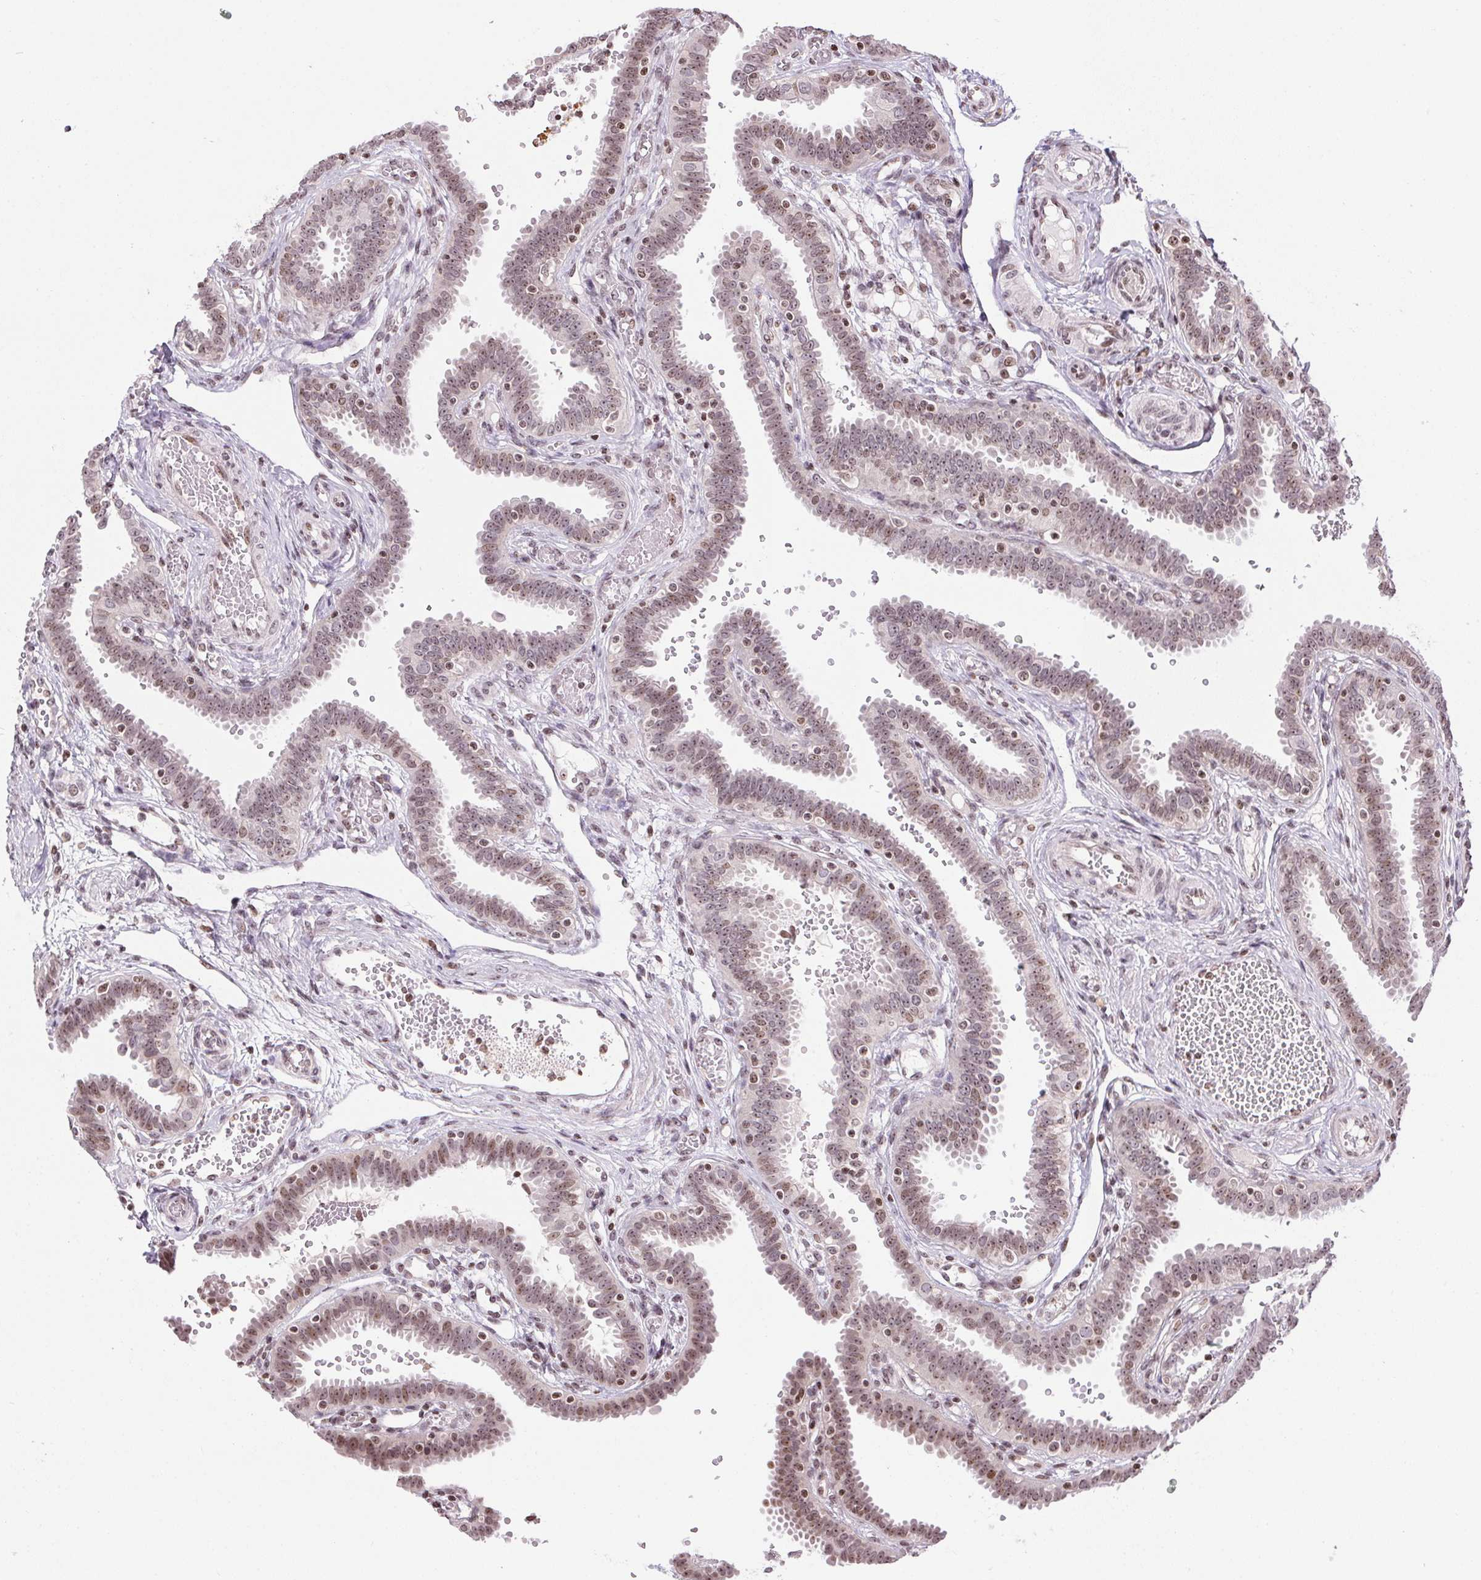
{"staining": {"intensity": "moderate", "quantity": ">75%", "location": "nuclear"}, "tissue": "fallopian tube", "cell_type": "Glandular cells", "image_type": "normal", "snomed": [{"axis": "morphology", "description": "Normal tissue, NOS"}, {"axis": "topography", "description": "Fallopian tube"}], "caption": "About >75% of glandular cells in normal fallopian tube show moderate nuclear protein expression as visualized by brown immunohistochemical staining.", "gene": "RNF181", "patient": {"sex": "female", "age": 37}}